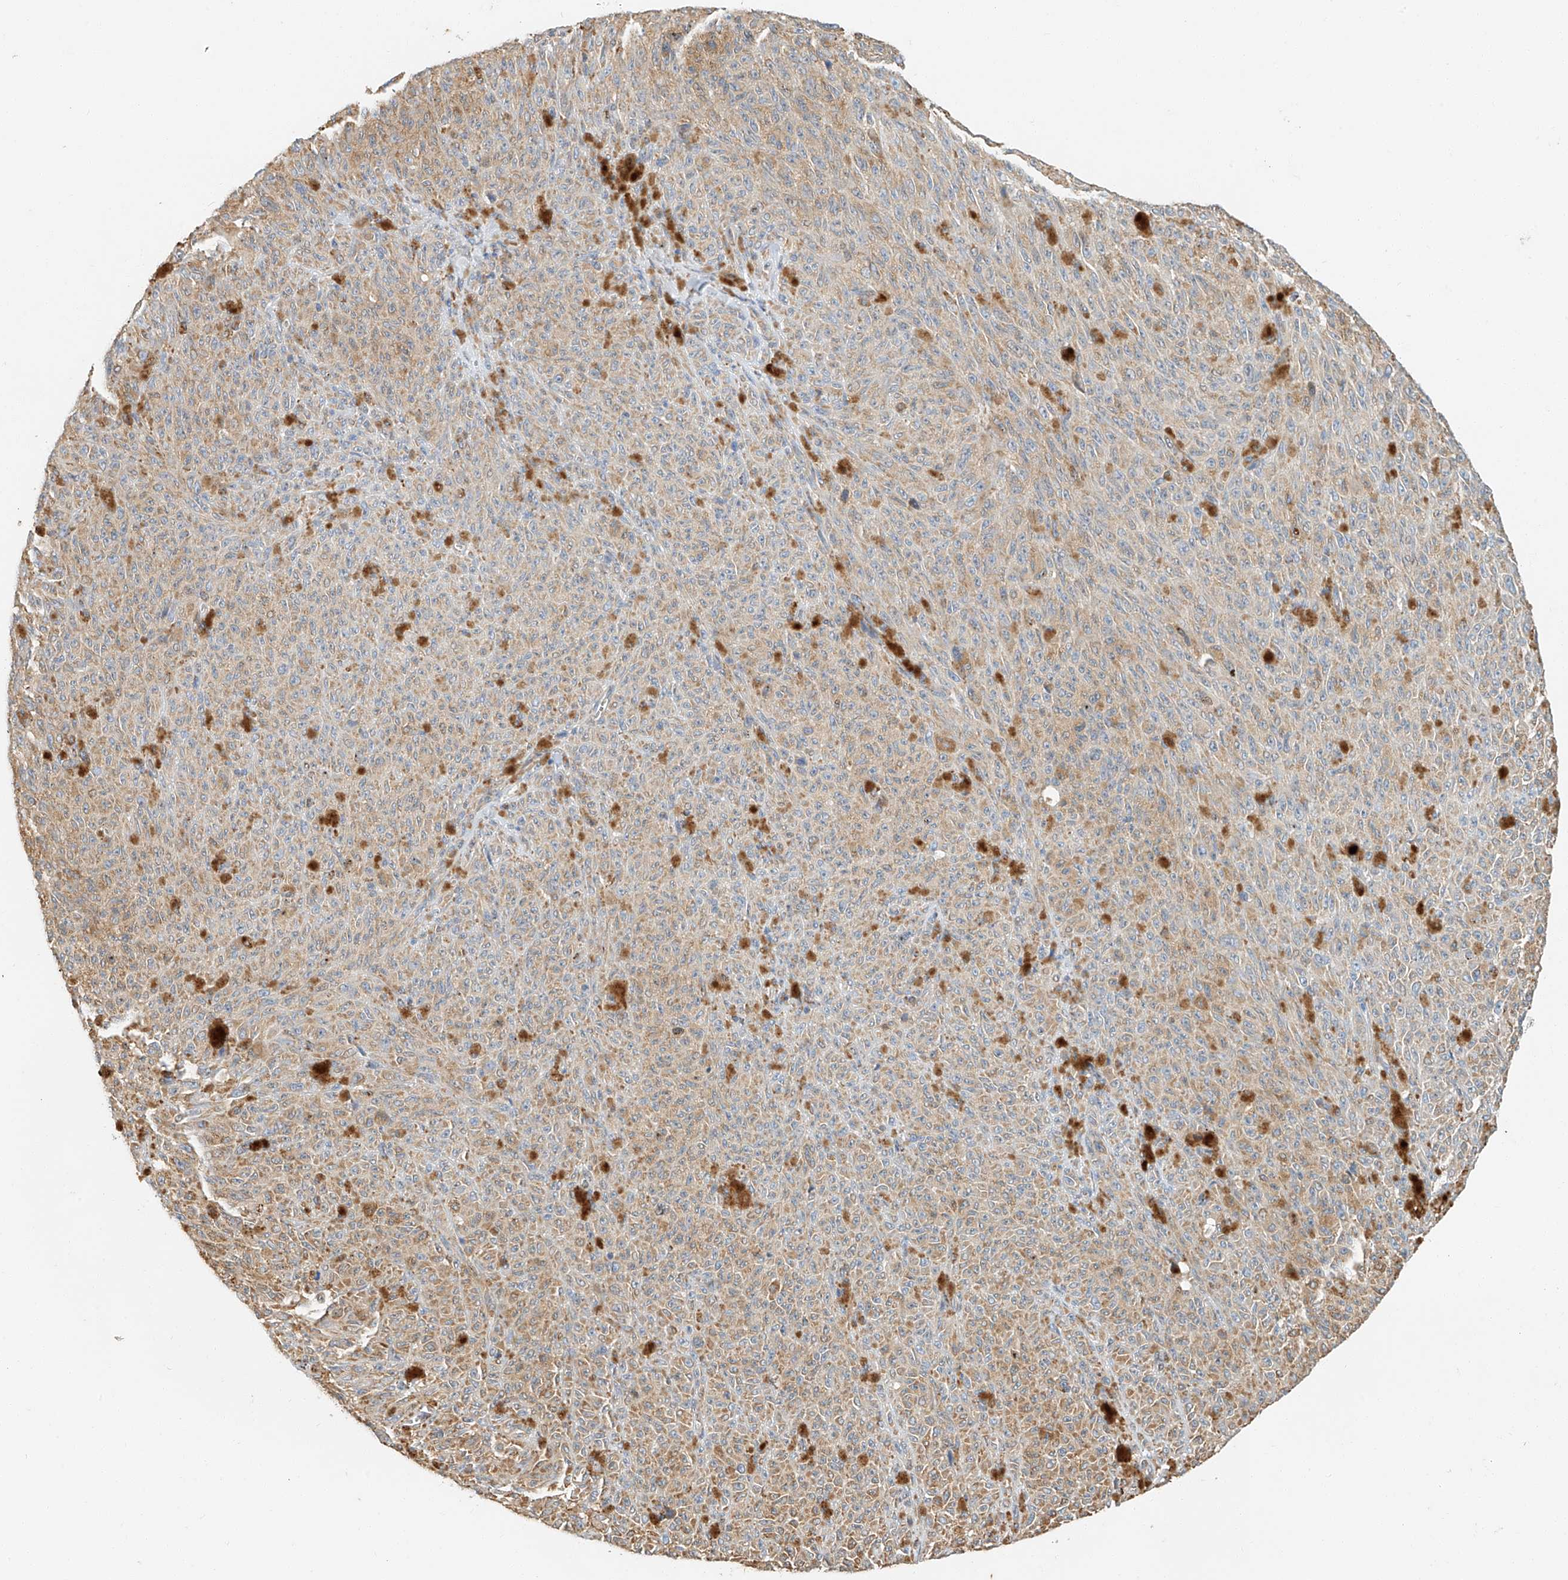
{"staining": {"intensity": "weak", "quantity": "25%-75%", "location": "cytoplasmic/membranous"}, "tissue": "melanoma", "cell_type": "Tumor cells", "image_type": "cancer", "snomed": [{"axis": "morphology", "description": "Malignant melanoma, NOS"}, {"axis": "topography", "description": "Skin"}], "caption": "Human melanoma stained for a protein (brown) reveals weak cytoplasmic/membranous positive expression in approximately 25%-75% of tumor cells.", "gene": "YIPF7", "patient": {"sex": "female", "age": 82}}